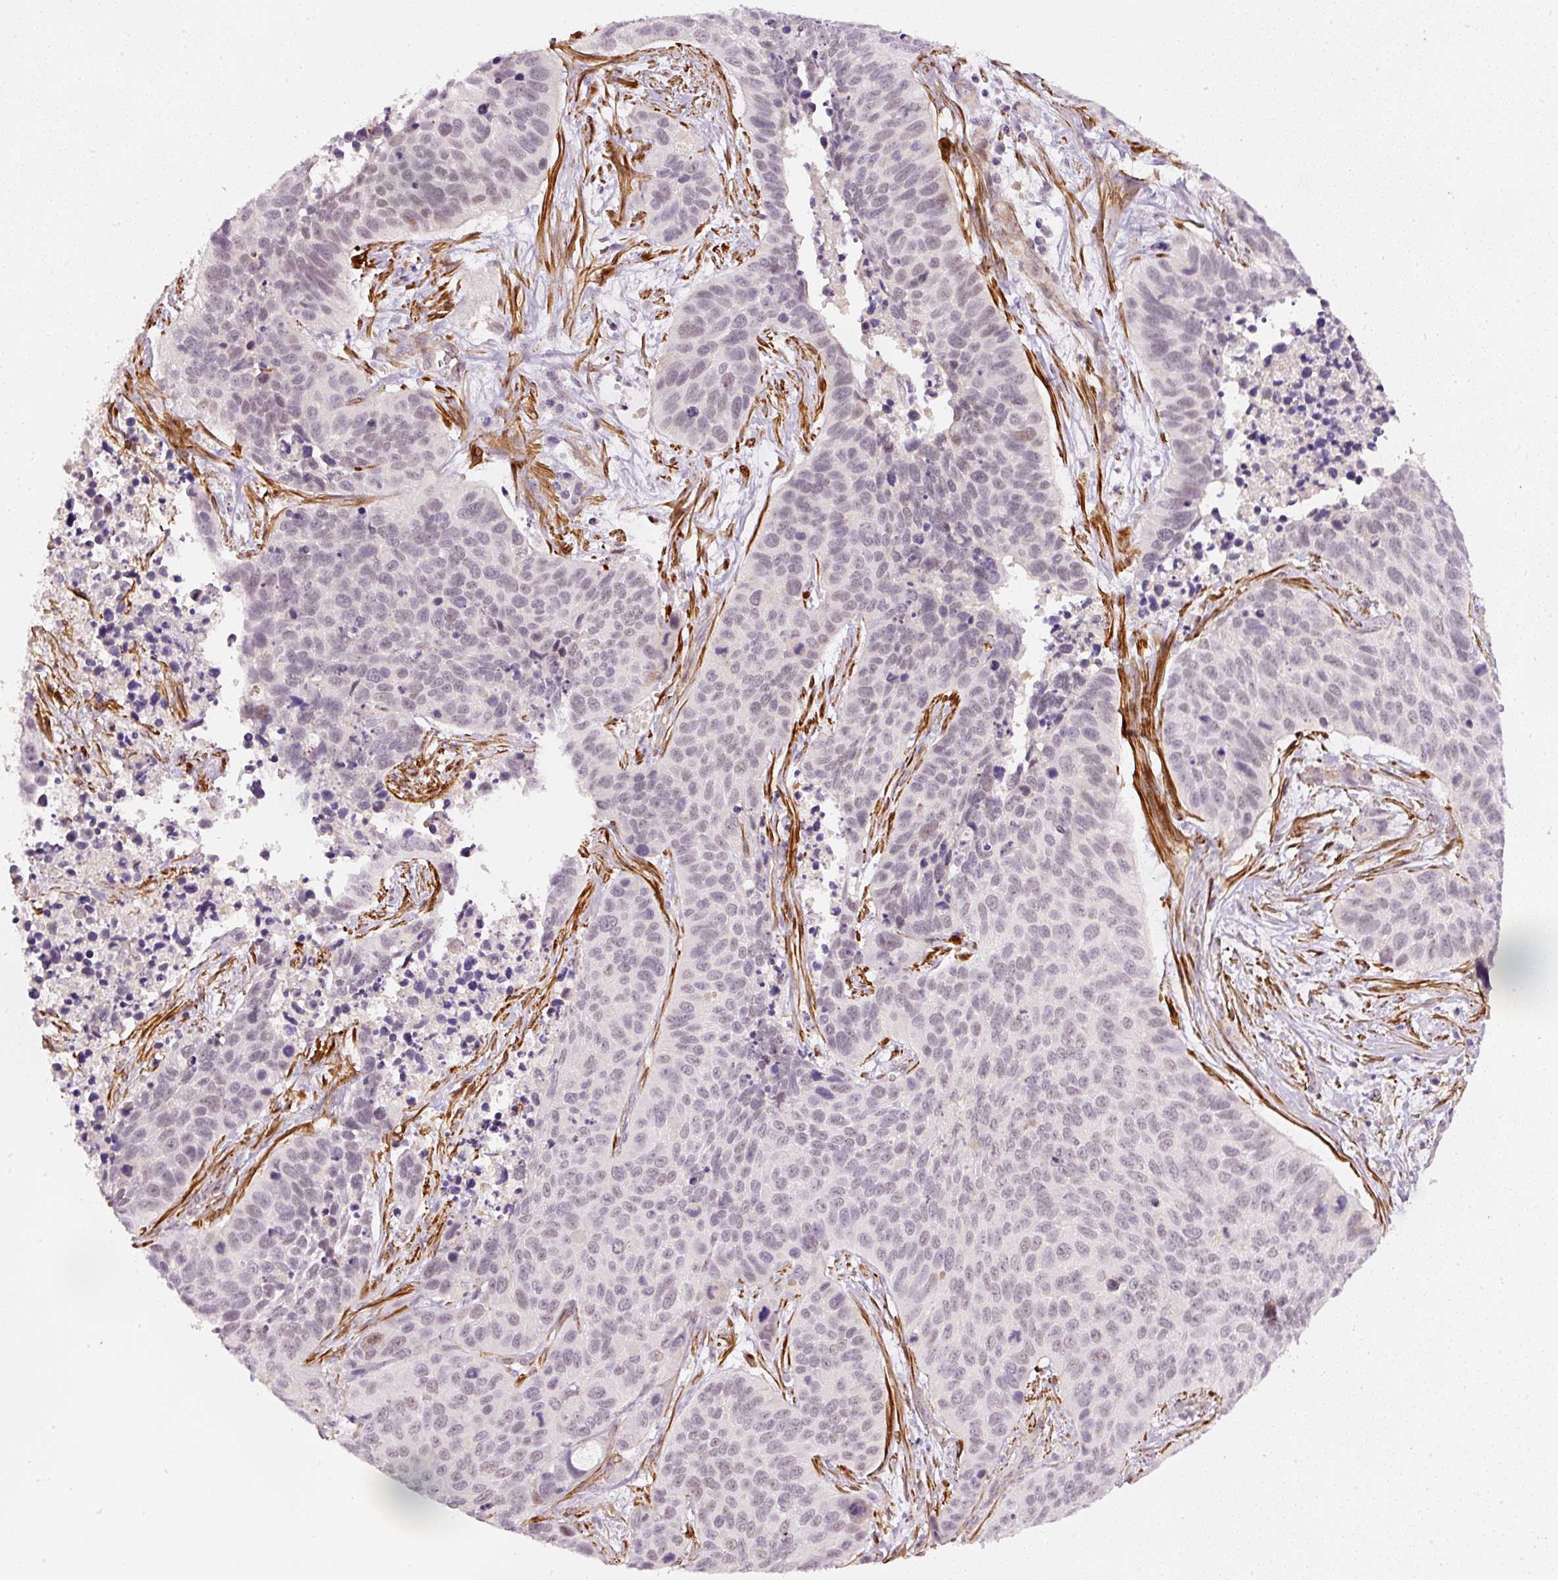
{"staining": {"intensity": "weak", "quantity": "<25%", "location": "nuclear"}, "tissue": "lung cancer", "cell_type": "Tumor cells", "image_type": "cancer", "snomed": [{"axis": "morphology", "description": "Squamous cell carcinoma, NOS"}, {"axis": "topography", "description": "Lung"}], "caption": "There is no significant positivity in tumor cells of lung cancer.", "gene": "TOGARAM1", "patient": {"sex": "male", "age": 62}}